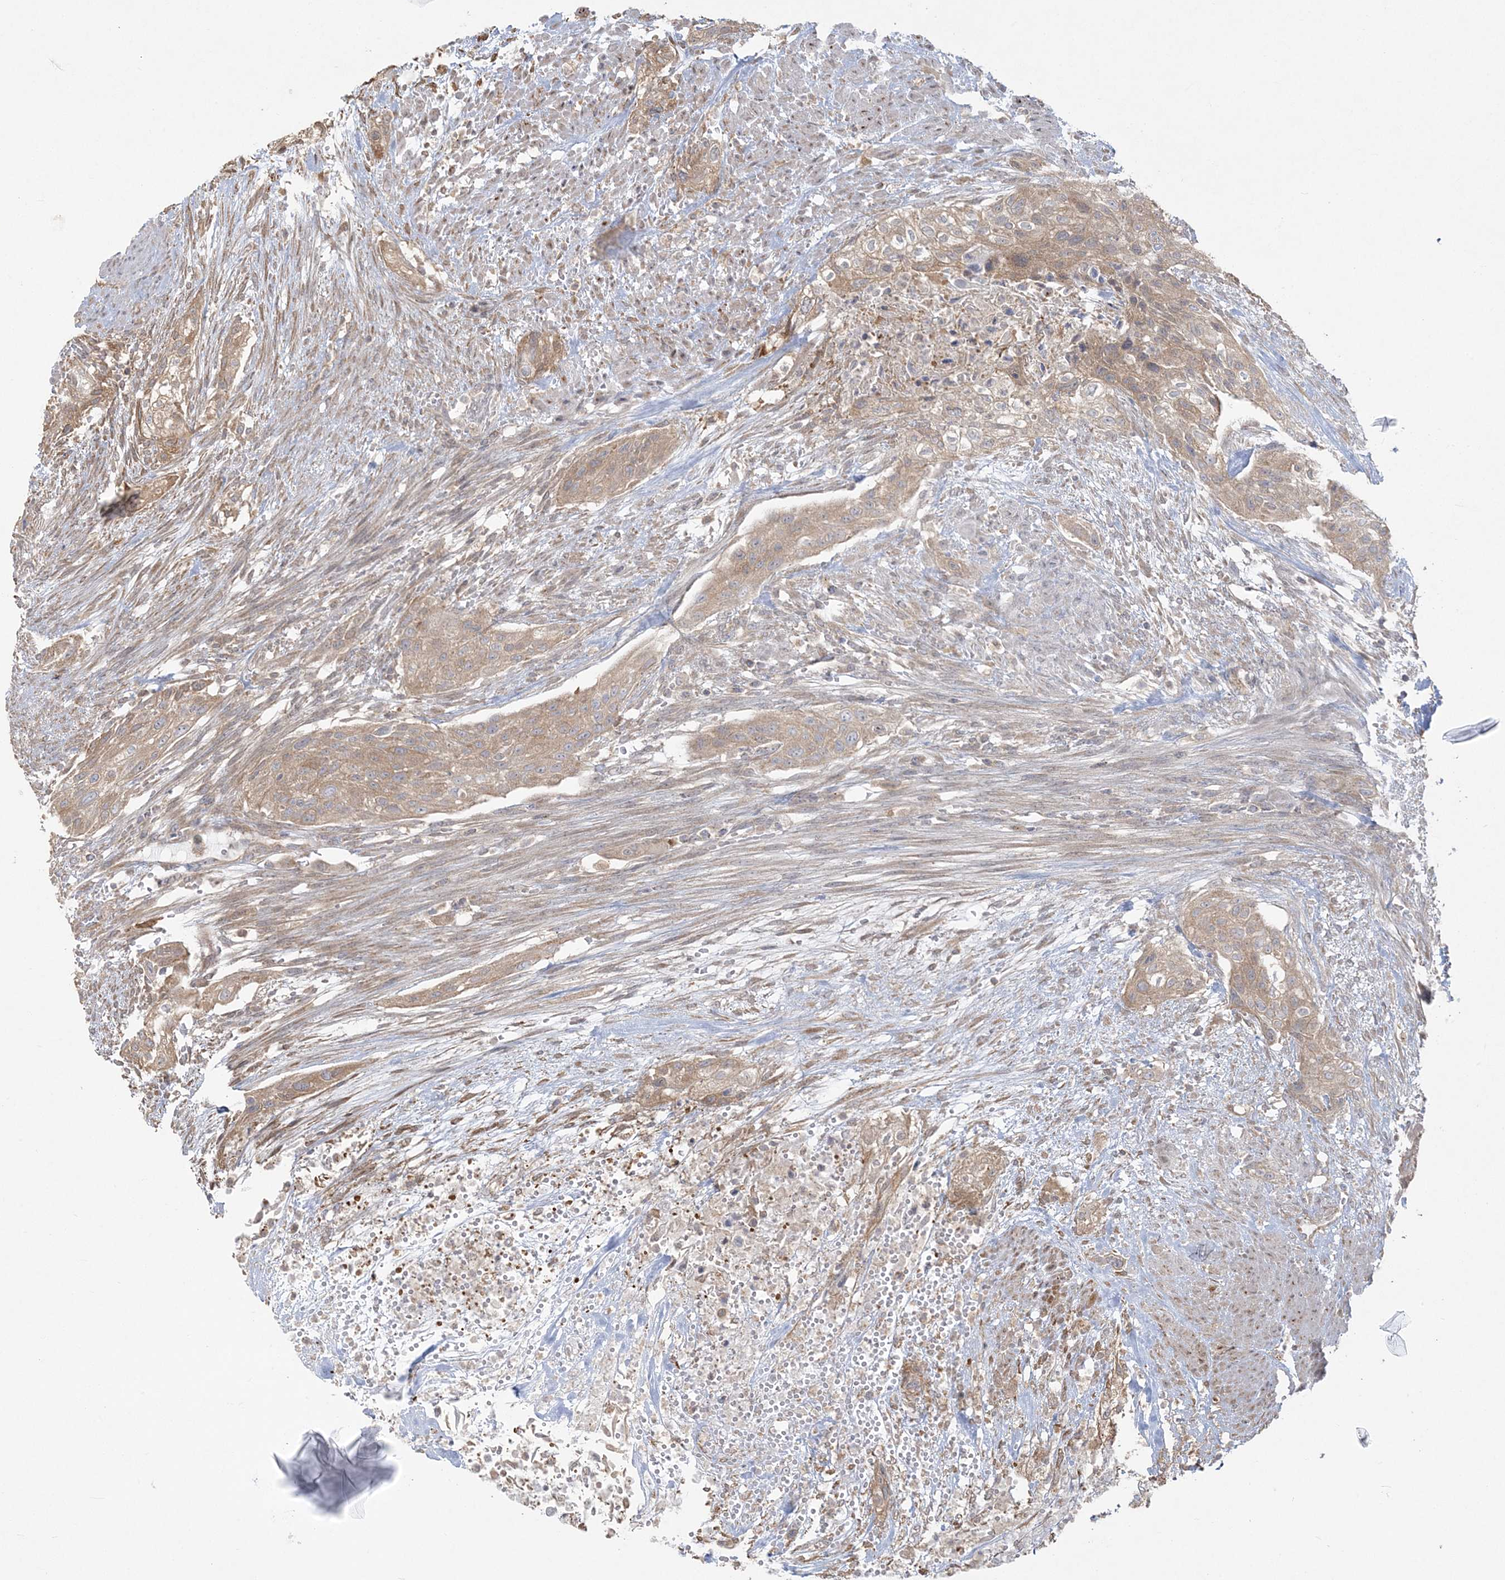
{"staining": {"intensity": "moderate", "quantity": ">75%", "location": "cytoplasmic/membranous"}, "tissue": "urothelial cancer", "cell_type": "Tumor cells", "image_type": "cancer", "snomed": [{"axis": "morphology", "description": "Urothelial carcinoma, High grade"}, {"axis": "topography", "description": "Urinary bladder"}], "caption": "Immunohistochemistry image of human urothelial cancer stained for a protein (brown), which exhibits medium levels of moderate cytoplasmic/membranous positivity in approximately >75% of tumor cells.", "gene": "ZC3H6", "patient": {"sex": "male", "age": 35}}